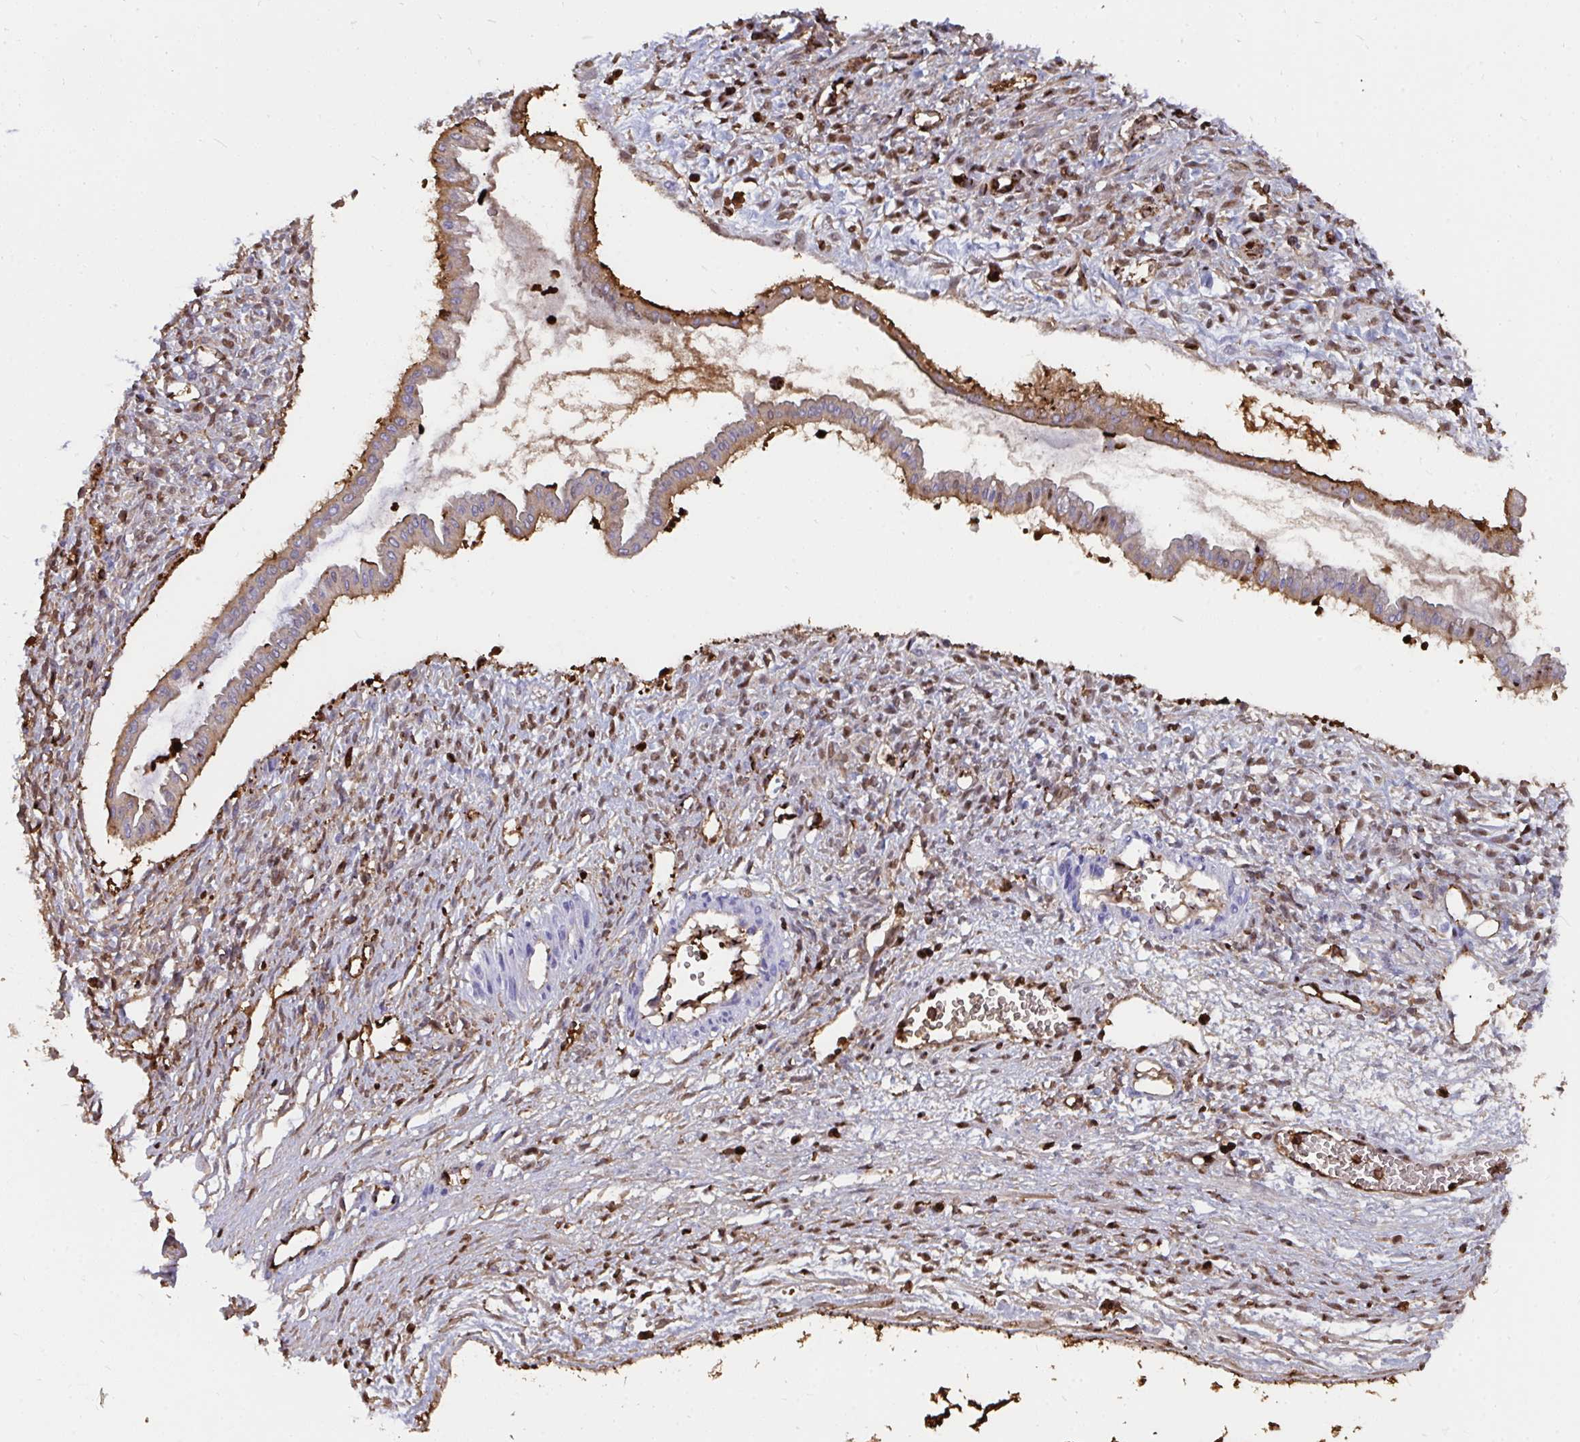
{"staining": {"intensity": "moderate", "quantity": "25%-75%", "location": "cytoplasmic/membranous"}, "tissue": "ovarian cancer", "cell_type": "Tumor cells", "image_type": "cancer", "snomed": [{"axis": "morphology", "description": "Cystadenocarcinoma, mucinous, NOS"}, {"axis": "topography", "description": "Ovary"}], "caption": "IHC (DAB) staining of human ovarian cancer exhibits moderate cytoplasmic/membranous protein expression in approximately 25%-75% of tumor cells.", "gene": "CFL1", "patient": {"sex": "female", "age": 73}}